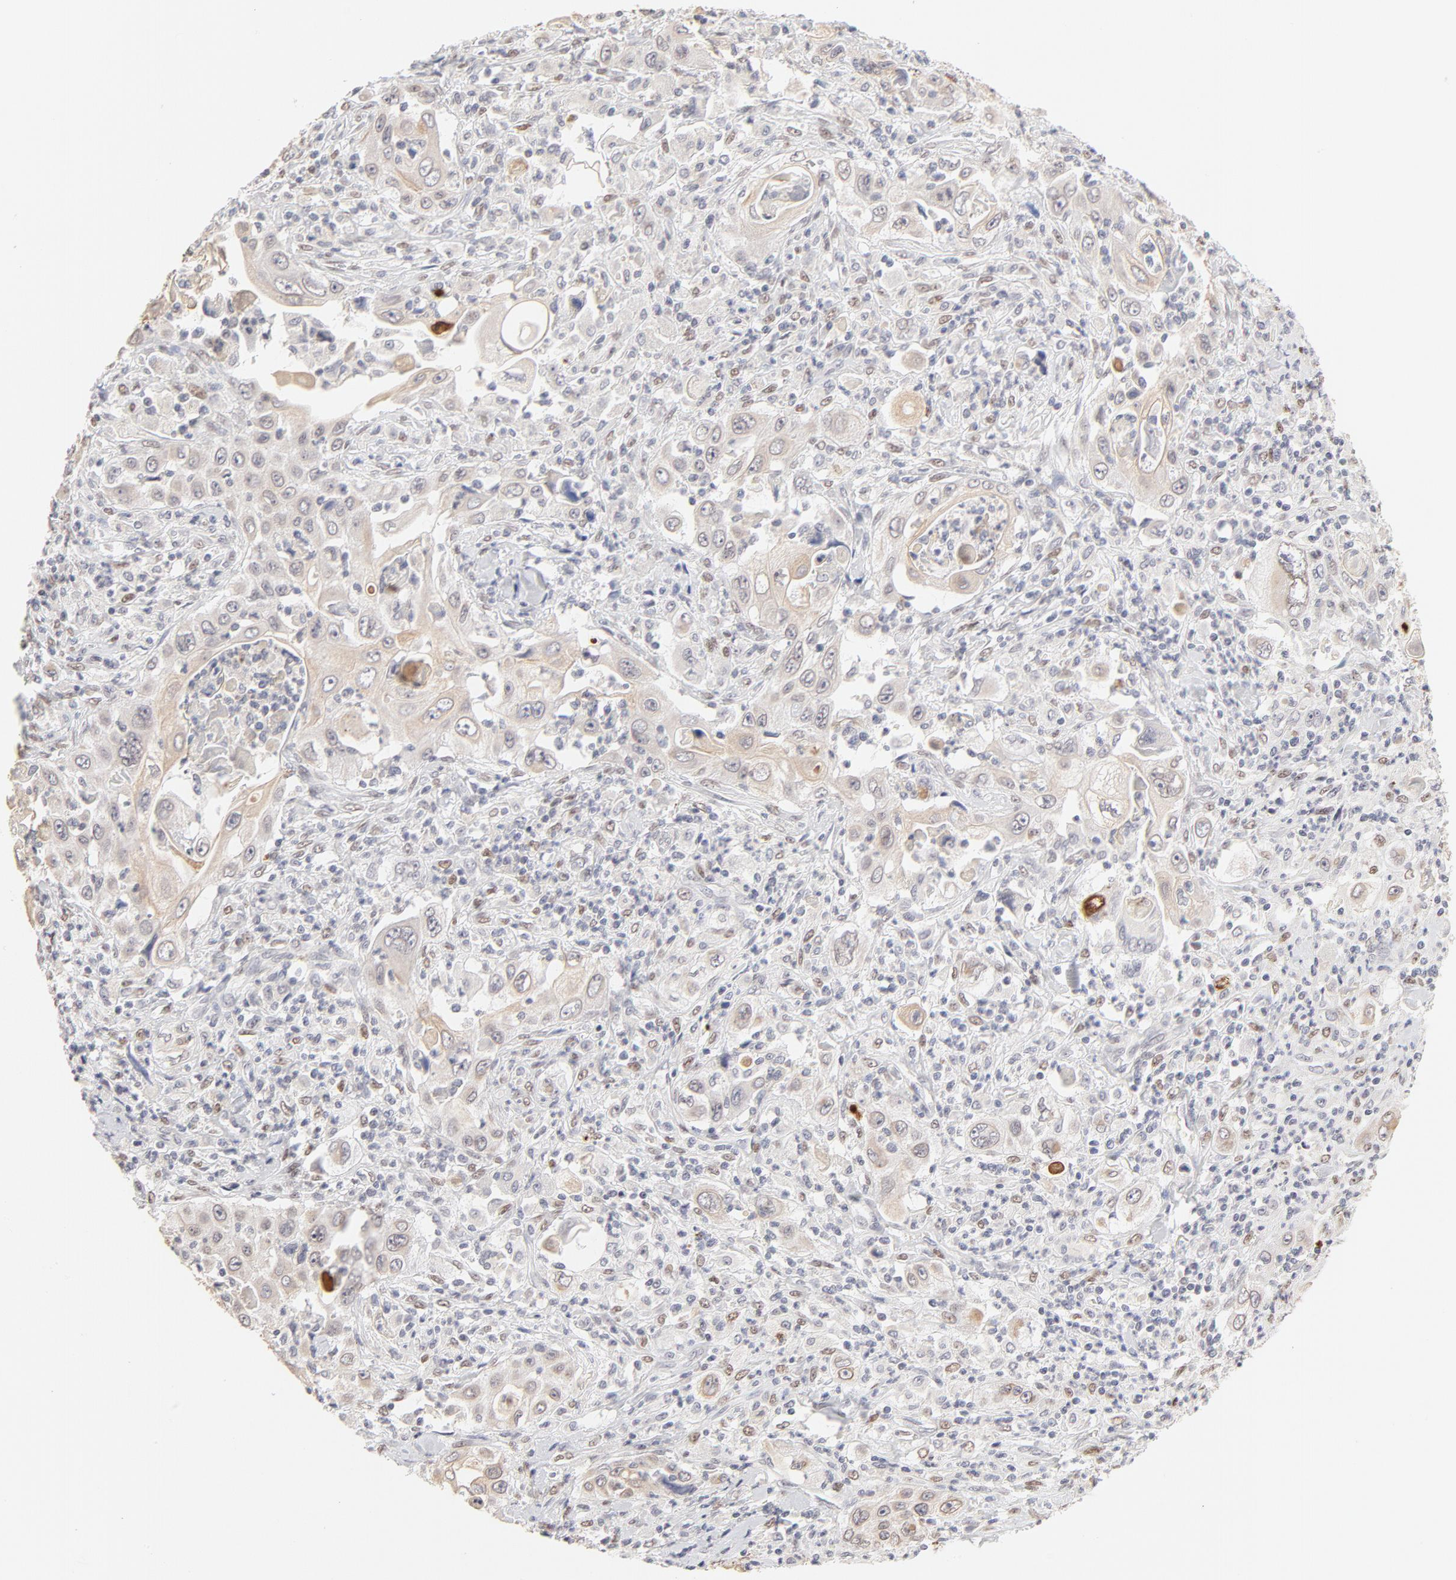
{"staining": {"intensity": "weak", "quantity": "<25%", "location": "cytoplasmic/membranous"}, "tissue": "pancreatic cancer", "cell_type": "Tumor cells", "image_type": "cancer", "snomed": [{"axis": "morphology", "description": "Adenocarcinoma, NOS"}, {"axis": "topography", "description": "Pancreas"}], "caption": "An IHC photomicrograph of pancreatic cancer (adenocarcinoma) is shown. There is no staining in tumor cells of pancreatic cancer (adenocarcinoma).", "gene": "PBX3", "patient": {"sex": "male", "age": 70}}